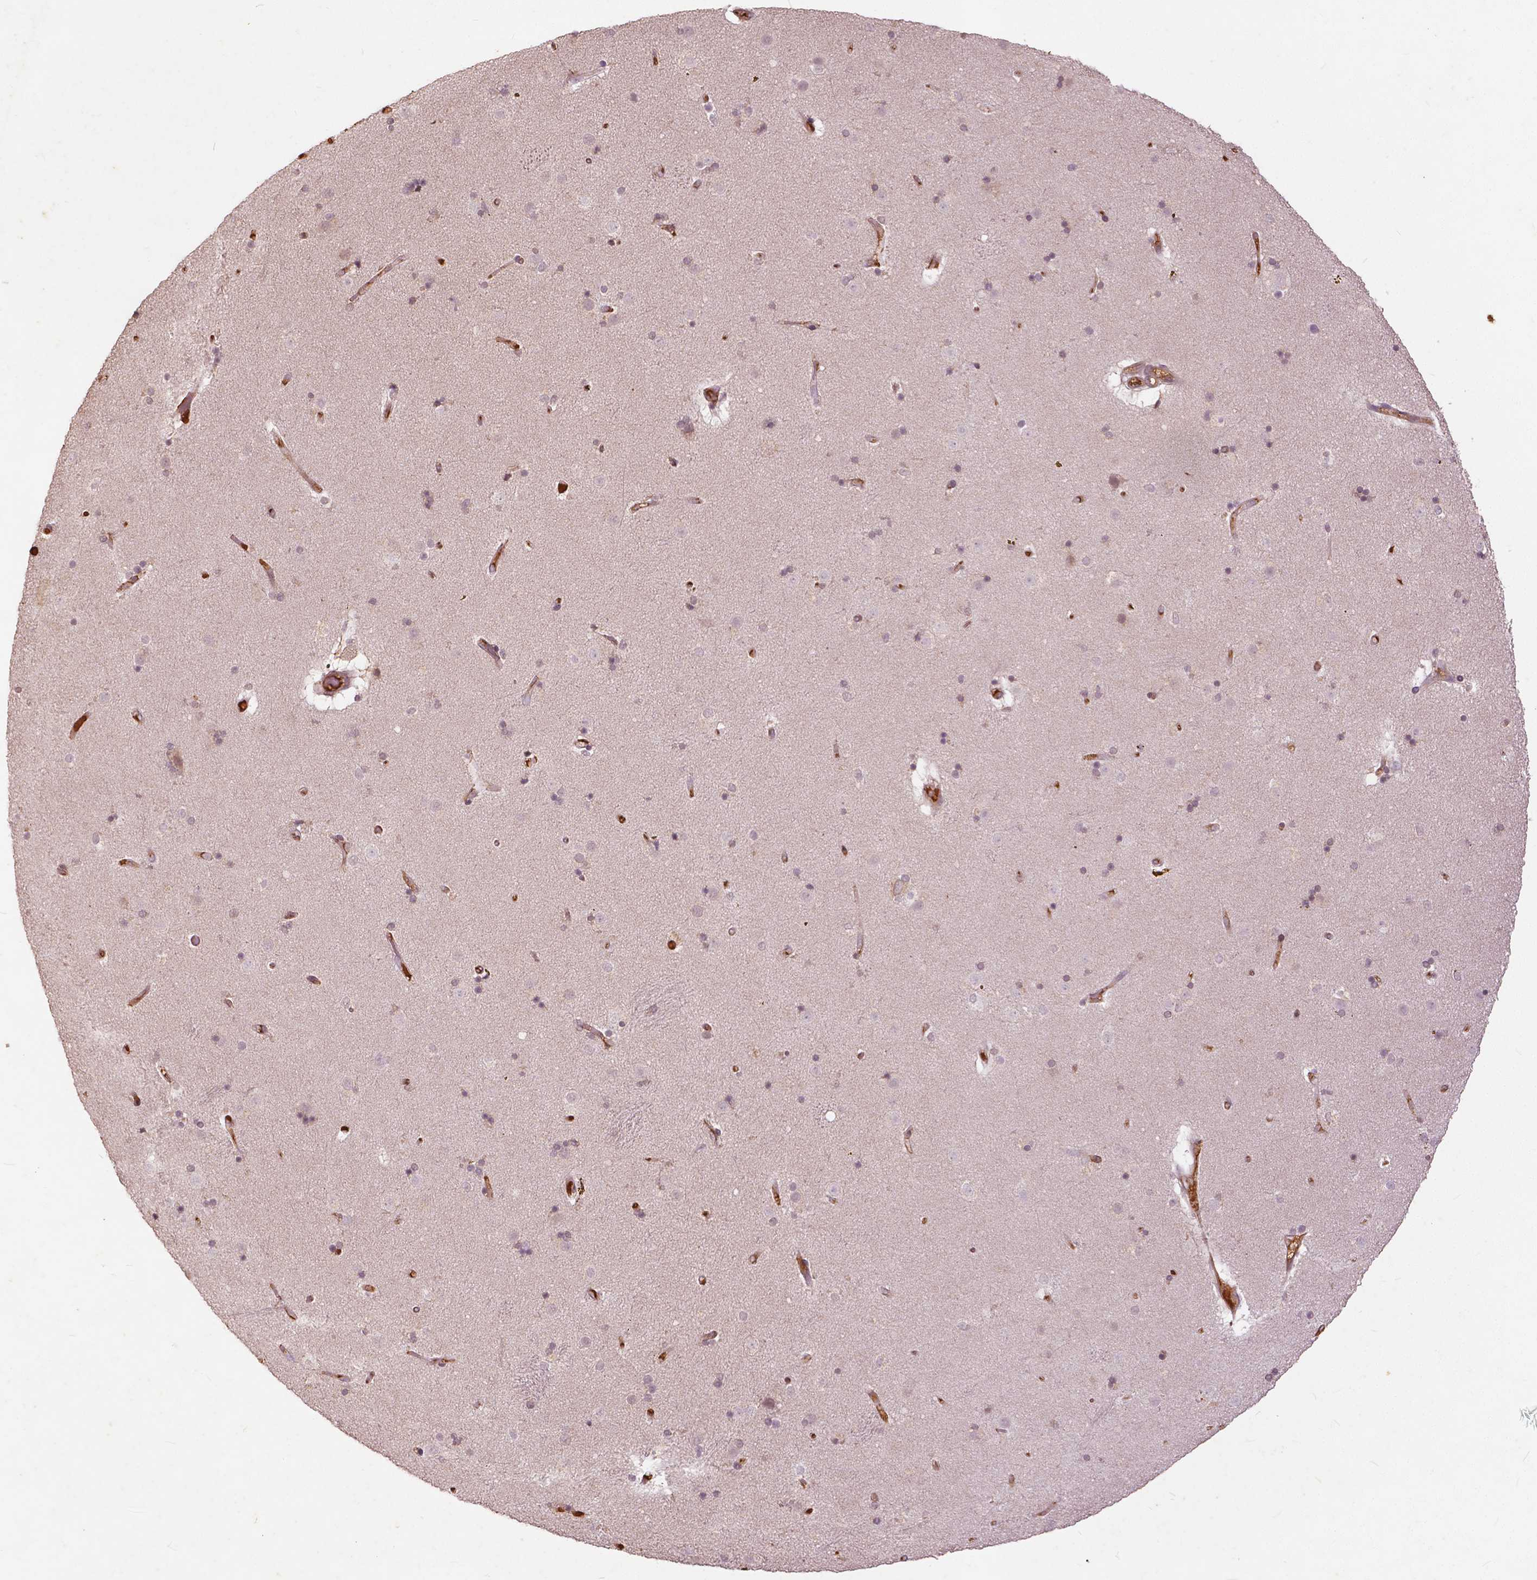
{"staining": {"intensity": "moderate", "quantity": "<25%", "location": "cytoplasmic/membranous,nuclear"}, "tissue": "caudate", "cell_type": "Glial cells", "image_type": "normal", "snomed": [{"axis": "morphology", "description": "Normal tissue, NOS"}, {"axis": "topography", "description": "Lateral ventricle wall"}], "caption": "Caudate stained with DAB immunohistochemistry displays low levels of moderate cytoplasmic/membranous,nuclear expression in about <25% of glial cells.", "gene": "ANGPTL4", "patient": {"sex": "female", "age": 71}}